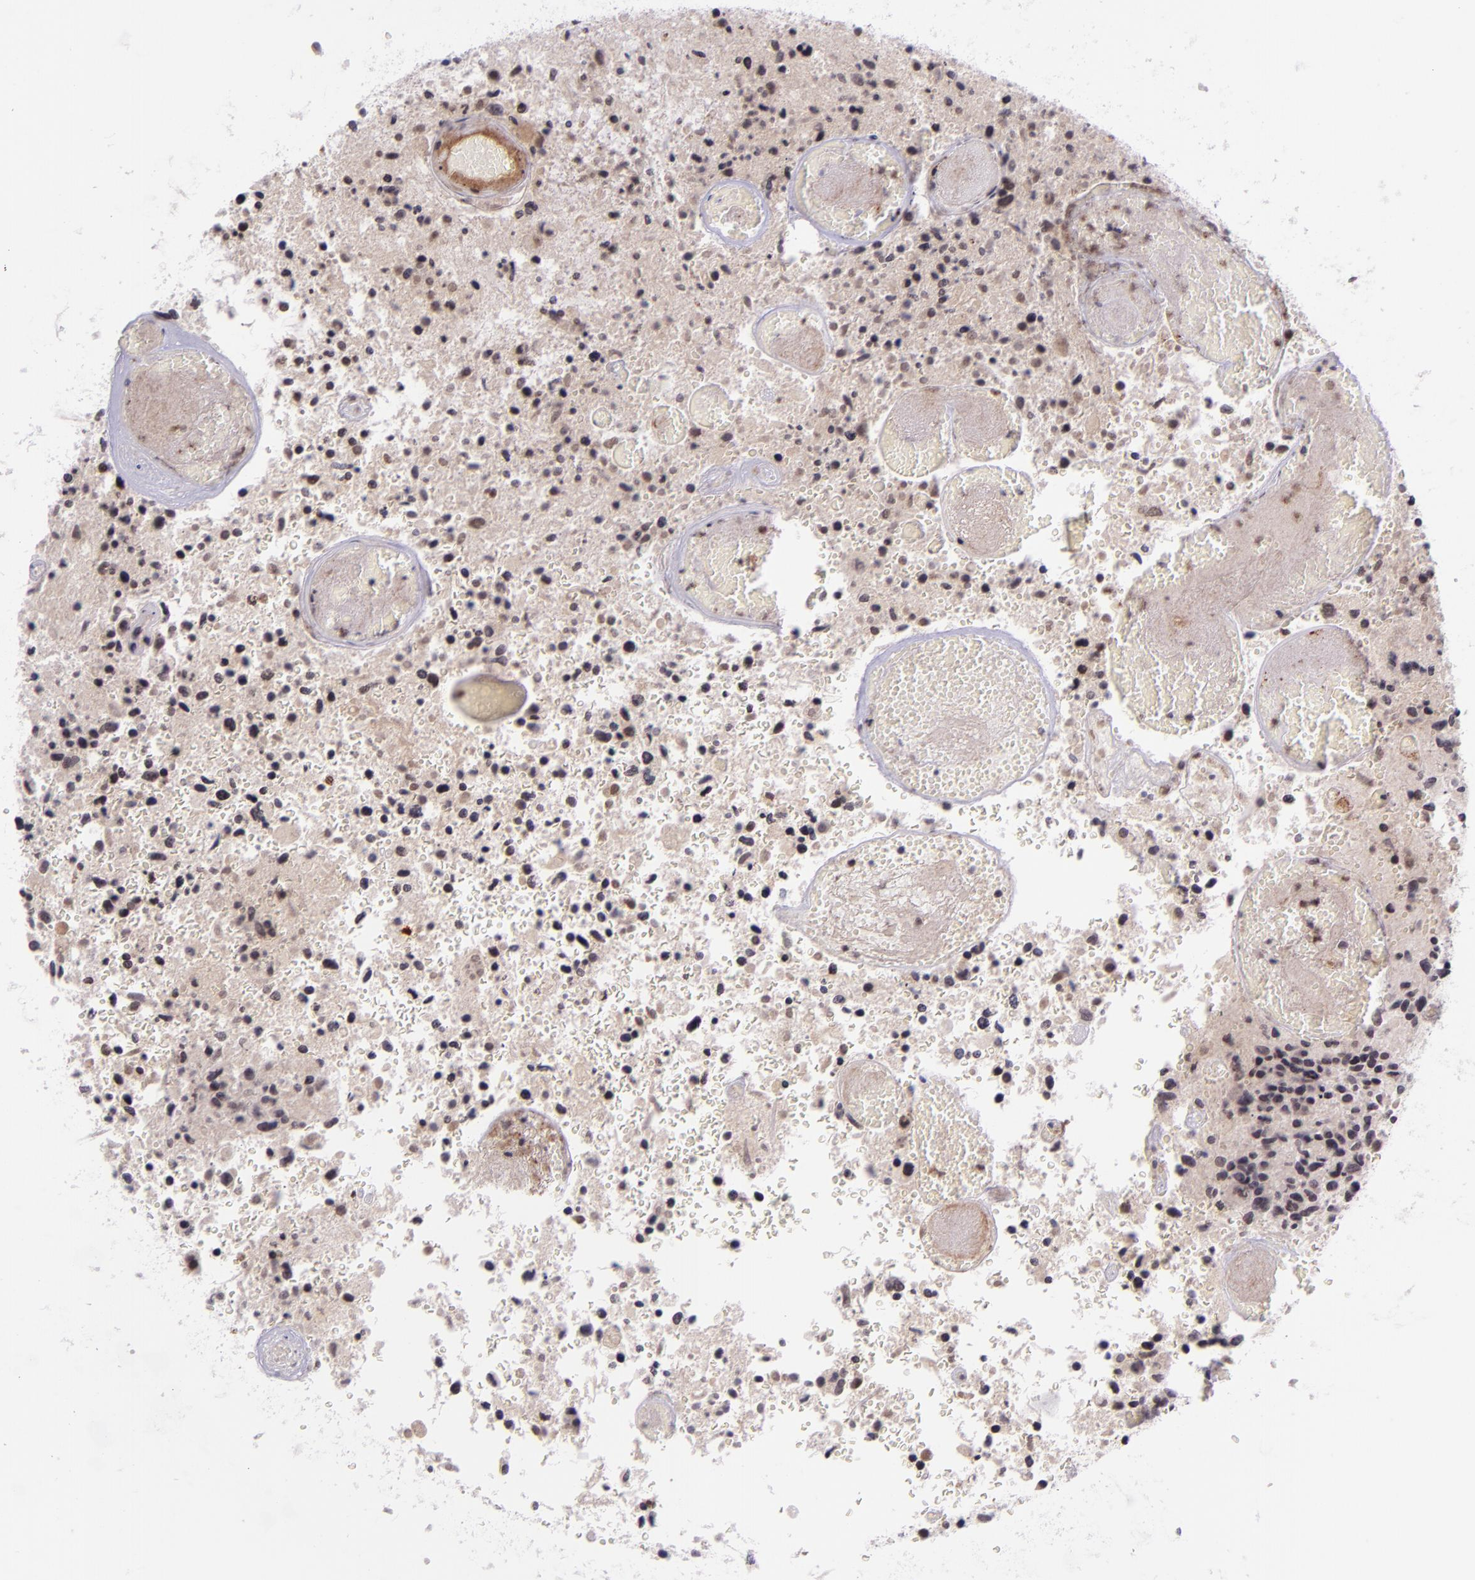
{"staining": {"intensity": "negative", "quantity": "none", "location": "none"}, "tissue": "glioma", "cell_type": "Tumor cells", "image_type": "cancer", "snomed": [{"axis": "morphology", "description": "Glioma, malignant, High grade"}, {"axis": "topography", "description": "Brain"}], "caption": "IHC photomicrograph of glioma stained for a protein (brown), which demonstrates no expression in tumor cells.", "gene": "SELL", "patient": {"sex": "male", "age": 72}}